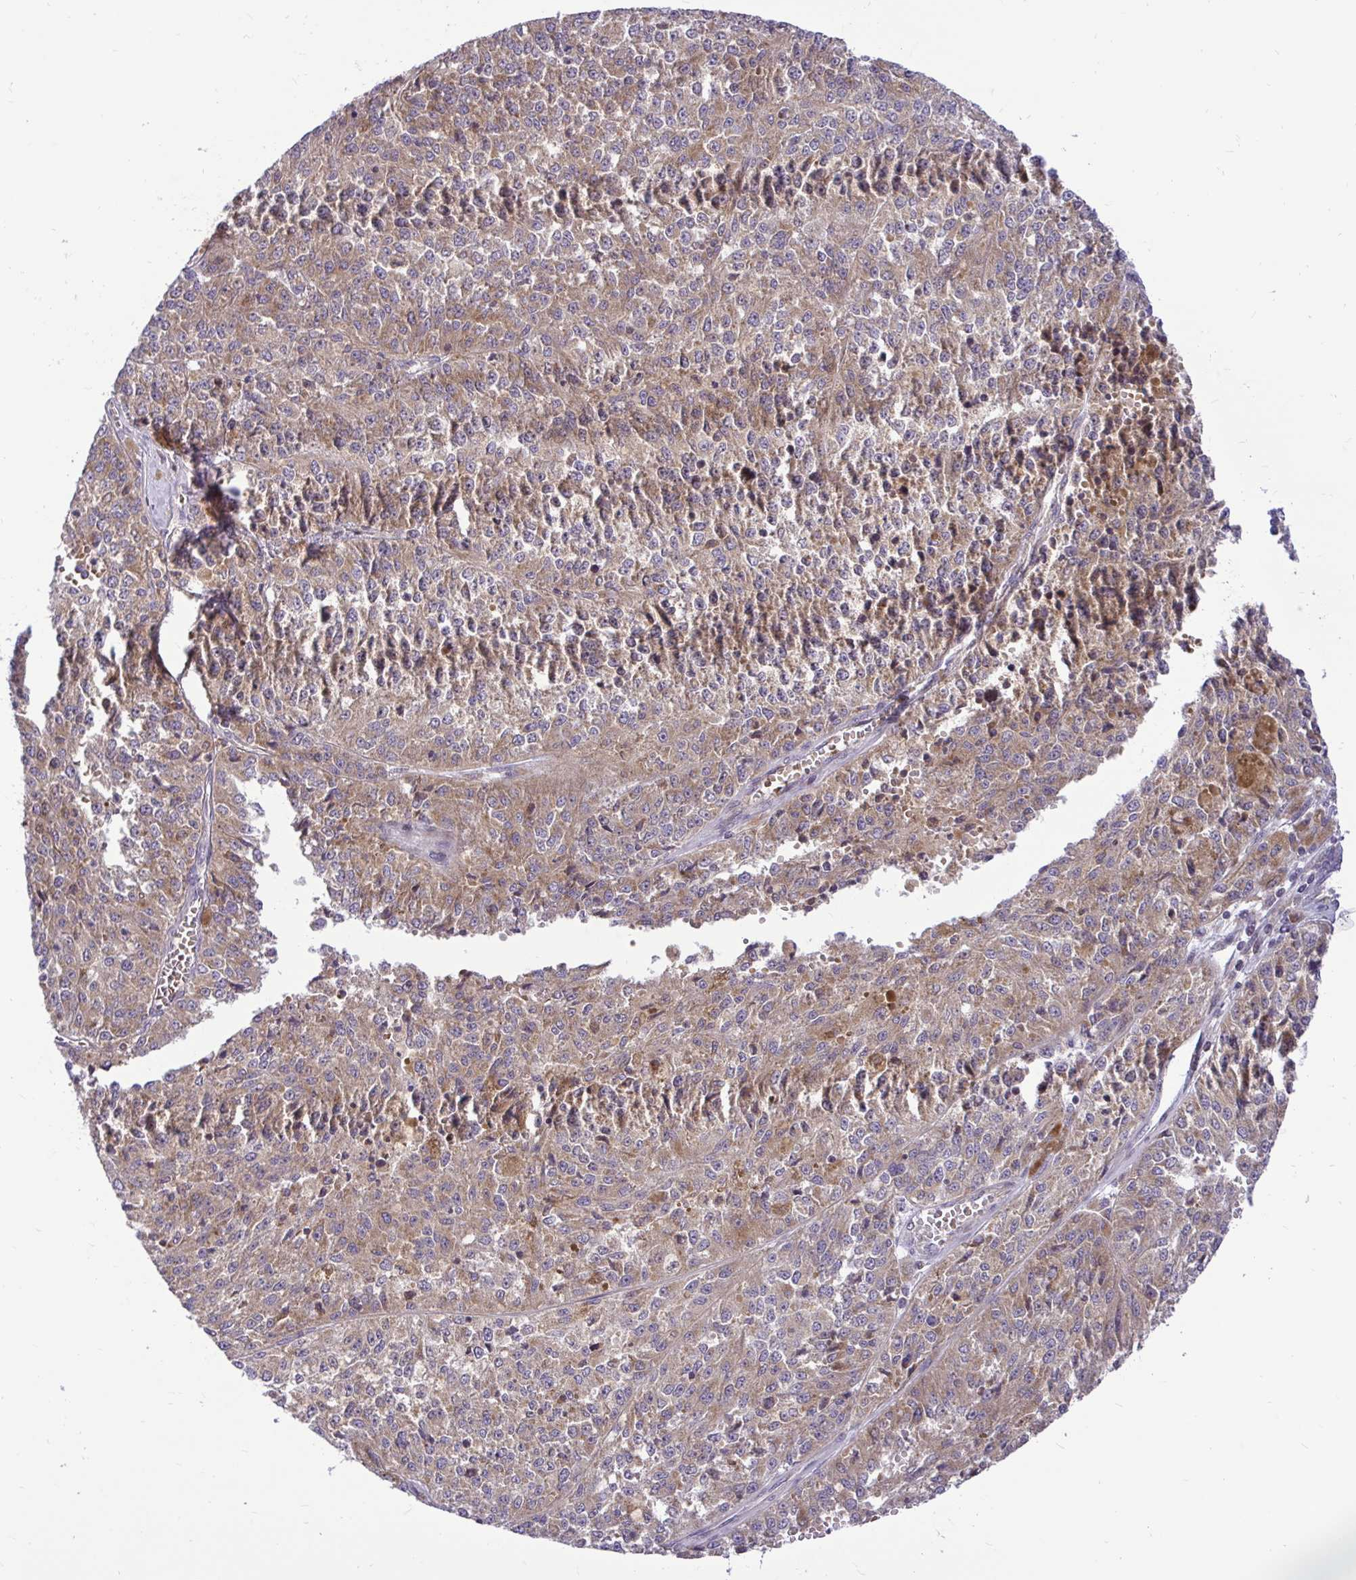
{"staining": {"intensity": "moderate", "quantity": ">75%", "location": "cytoplasmic/membranous"}, "tissue": "melanoma", "cell_type": "Tumor cells", "image_type": "cancer", "snomed": [{"axis": "morphology", "description": "Malignant melanoma, Metastatic site"}, {"axis": "topography", "description": "Lymph node"}], "caption": "Melanoma stained for a protein (brown) exhibits moderate cytoplasmic/membranous positive staining in about >75% of tumor cells.", "gene": "VTI1B", "patient": {"sex": "female", "age": 64}}